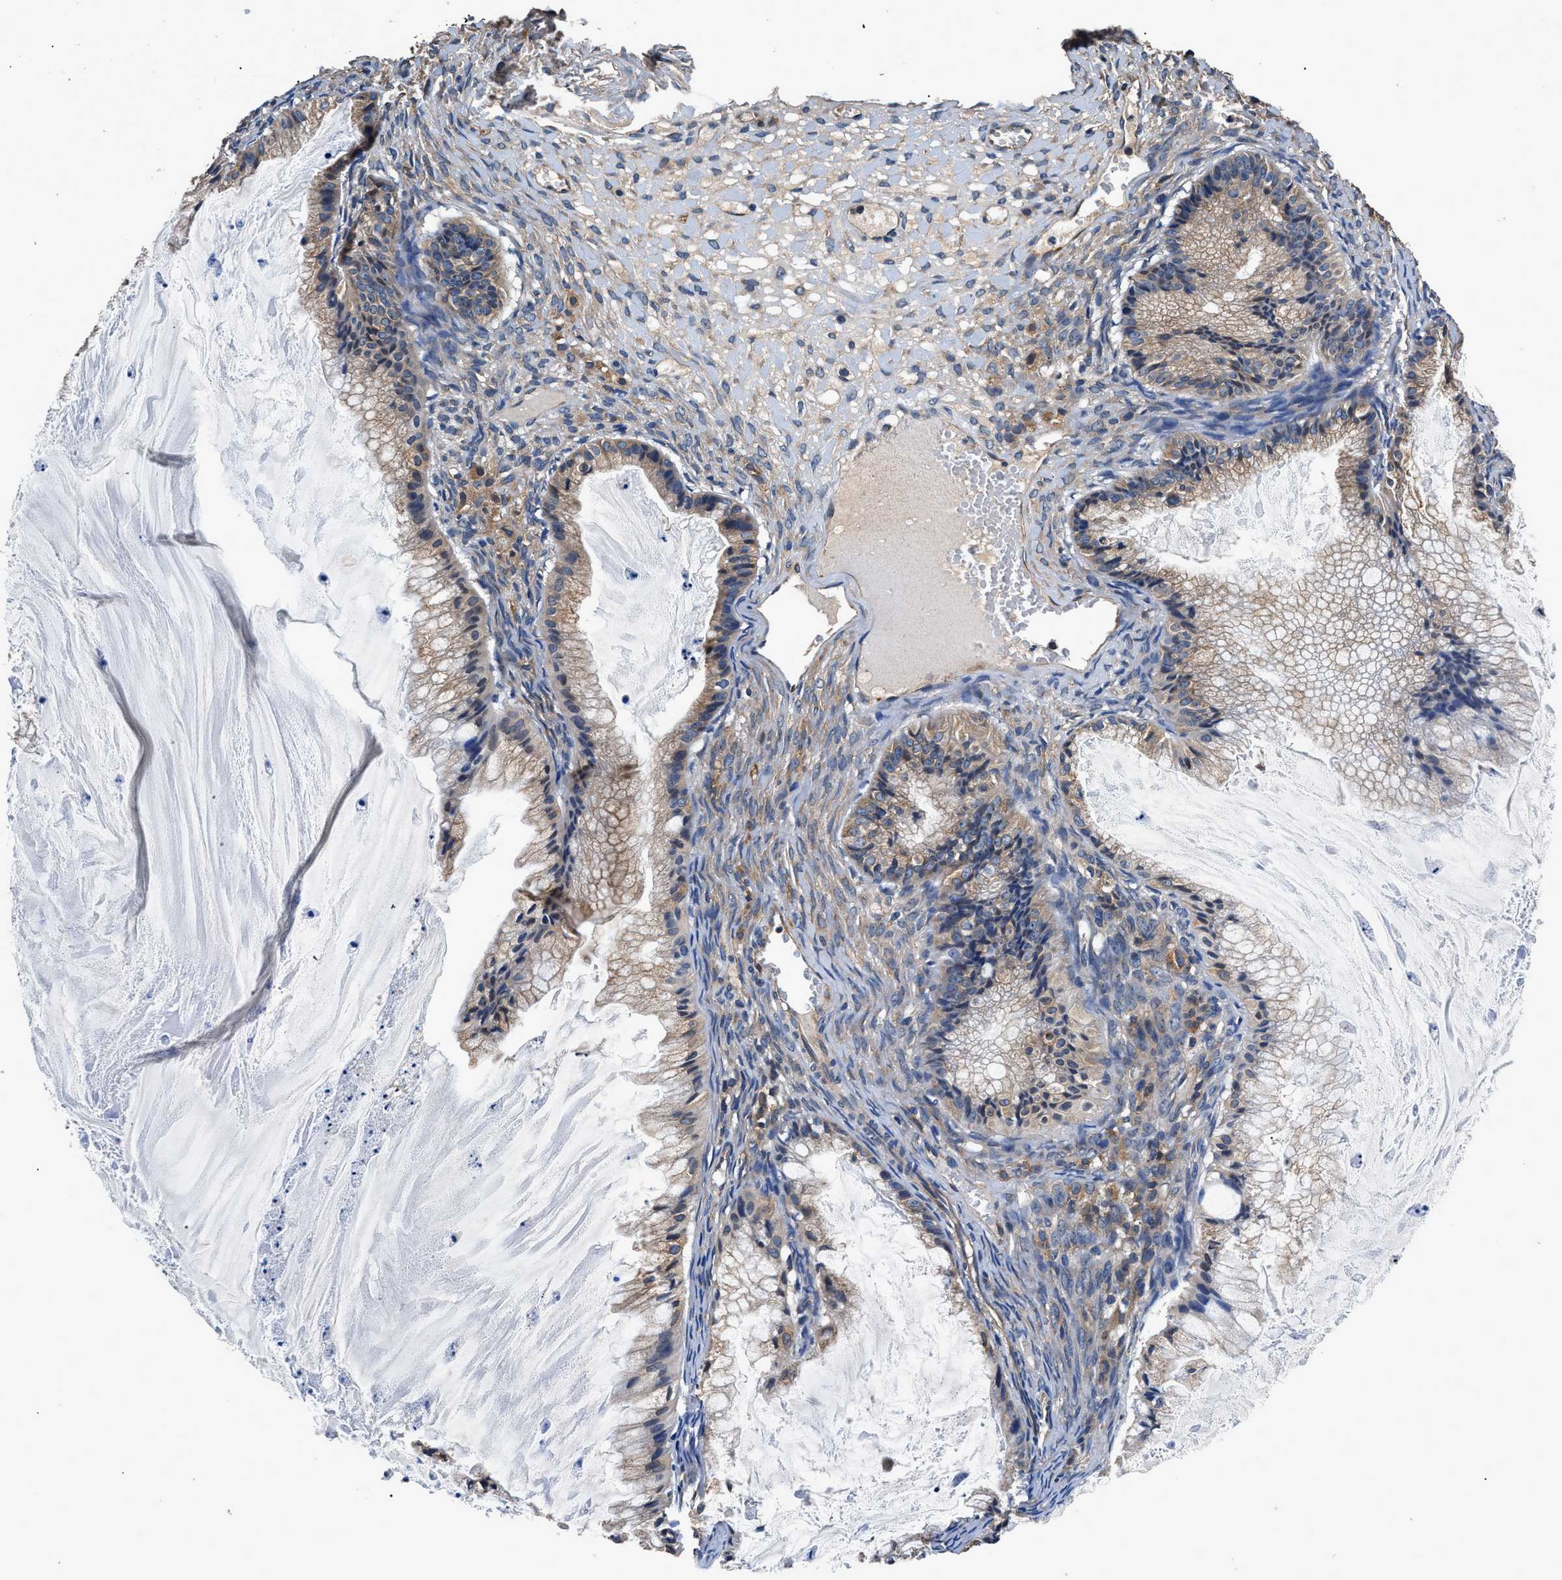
{"staining": {"intensity": "weak", "quantity": "25%-75%", "location": "cytoplasmic/membranous"}, "tissue": "ovarian cancer", "cell_type": "Tumor cells", "image_type": "cancer", "snomed": [{"axis": "morphology", "description": "Cystadenocarcinoma, mucinous, NOS"}, {"axis": "topography", "description": "Ovary"}], "caption": "Ovarian mucinous cystadenocarcinoma was stained to show a protein in brown. There is low levels of weak cytoplasmic/membranous expression in approximately 25%-75% of tumor cells.", "gene": "DHRS7B", "patient": {"sex": "female", "age": 57}}